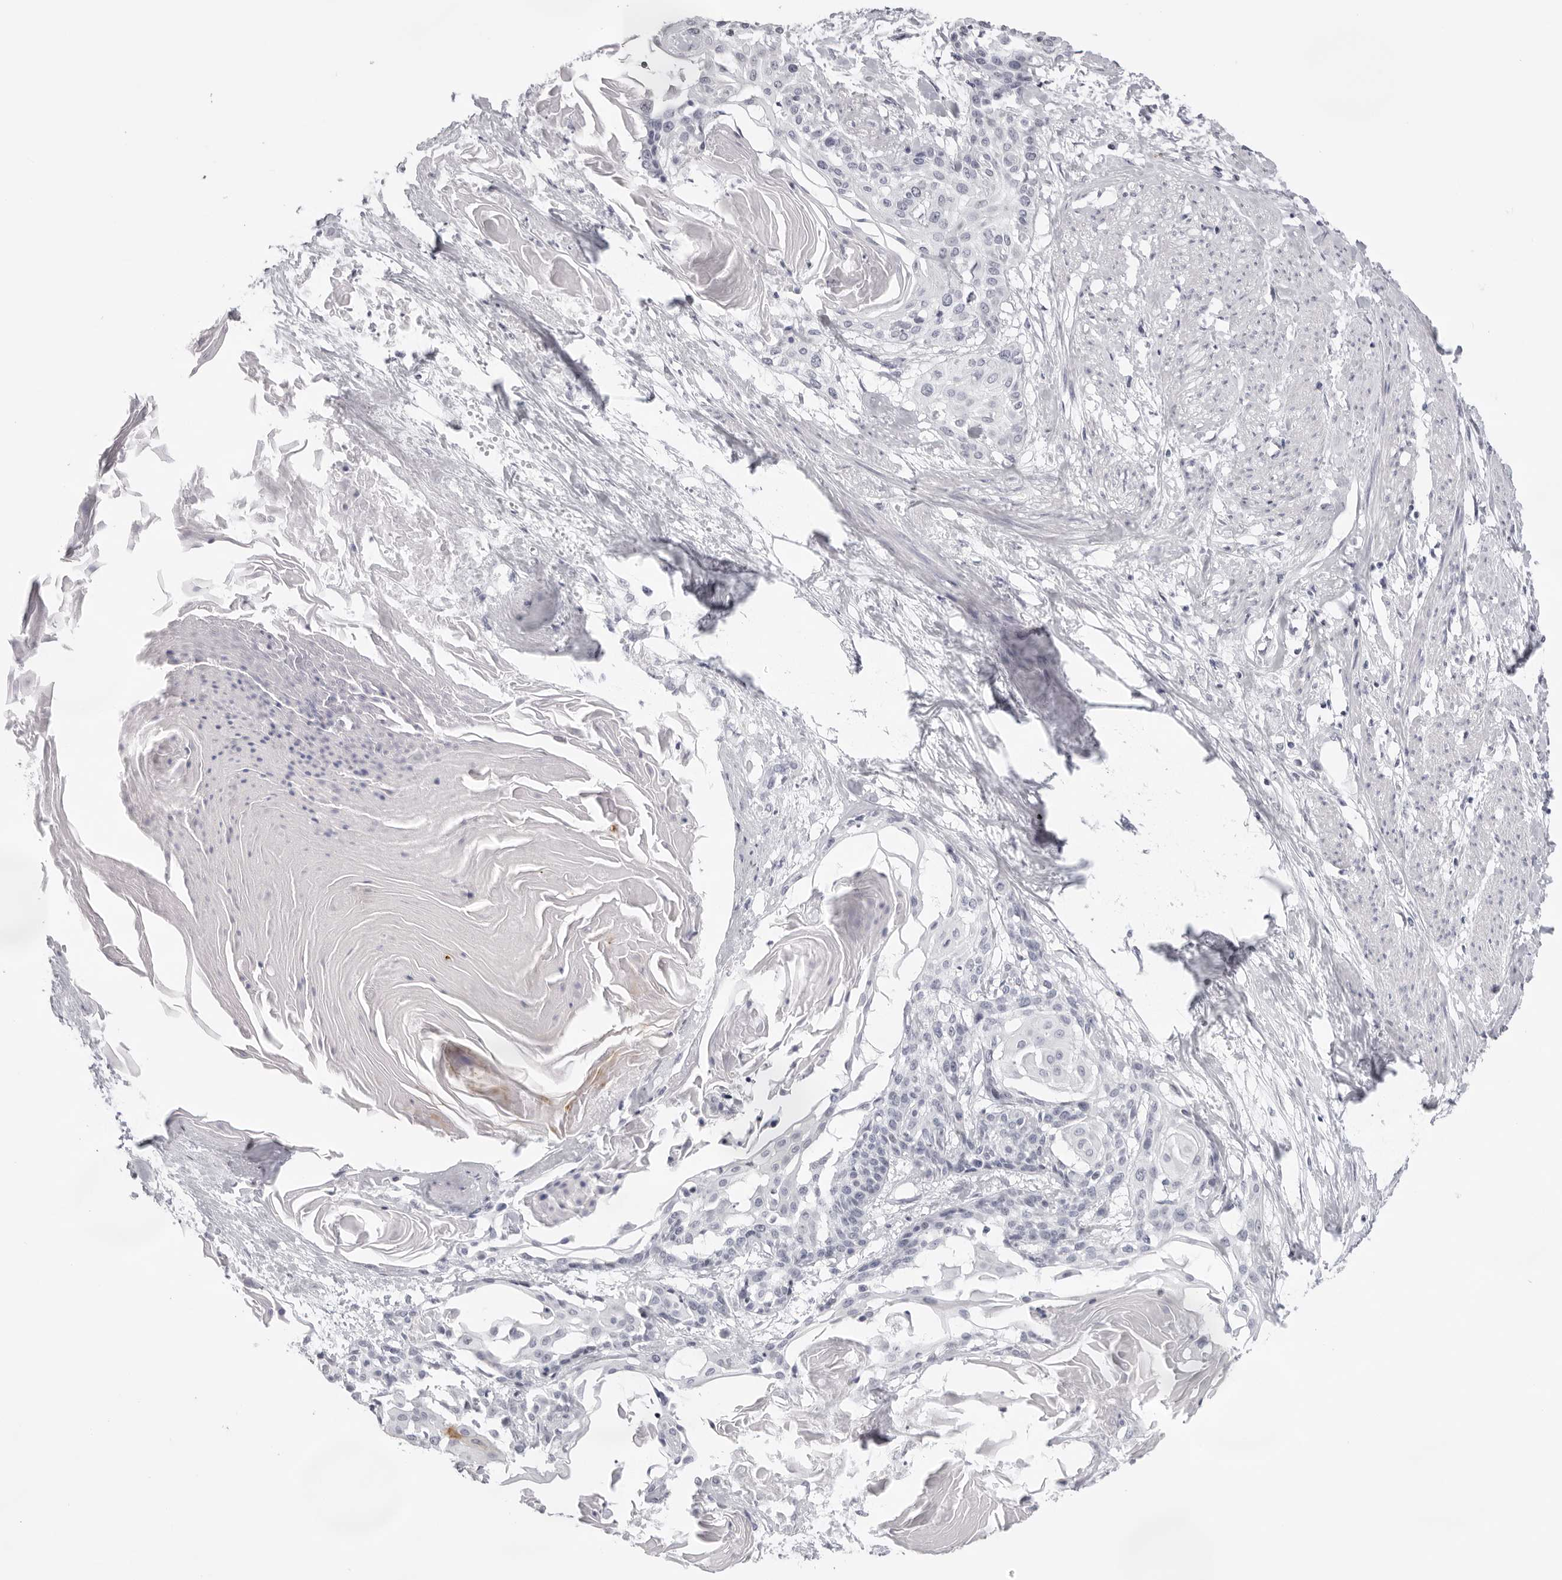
{"staining": {"intensity": "negative", "quantity": "none", "location": "none"}, "tissue": "cervical cancer", "cell_type": "Tumor cells", "image_type": "cancer", "snomed": [{"axis": "morphology", "description": "Squamous cell carcinoma, NOS"}, {"axis": "topography", "description": "Cervix"}], "caption": "A high-resolution image shows IHC staining of squamous cell carcinoma (cervical), which shows no significant positivity in tumor cells. (DAB IHC, high magnification).", "gene": "KLK12", "patient": {"sex": "female", "age": 57}}